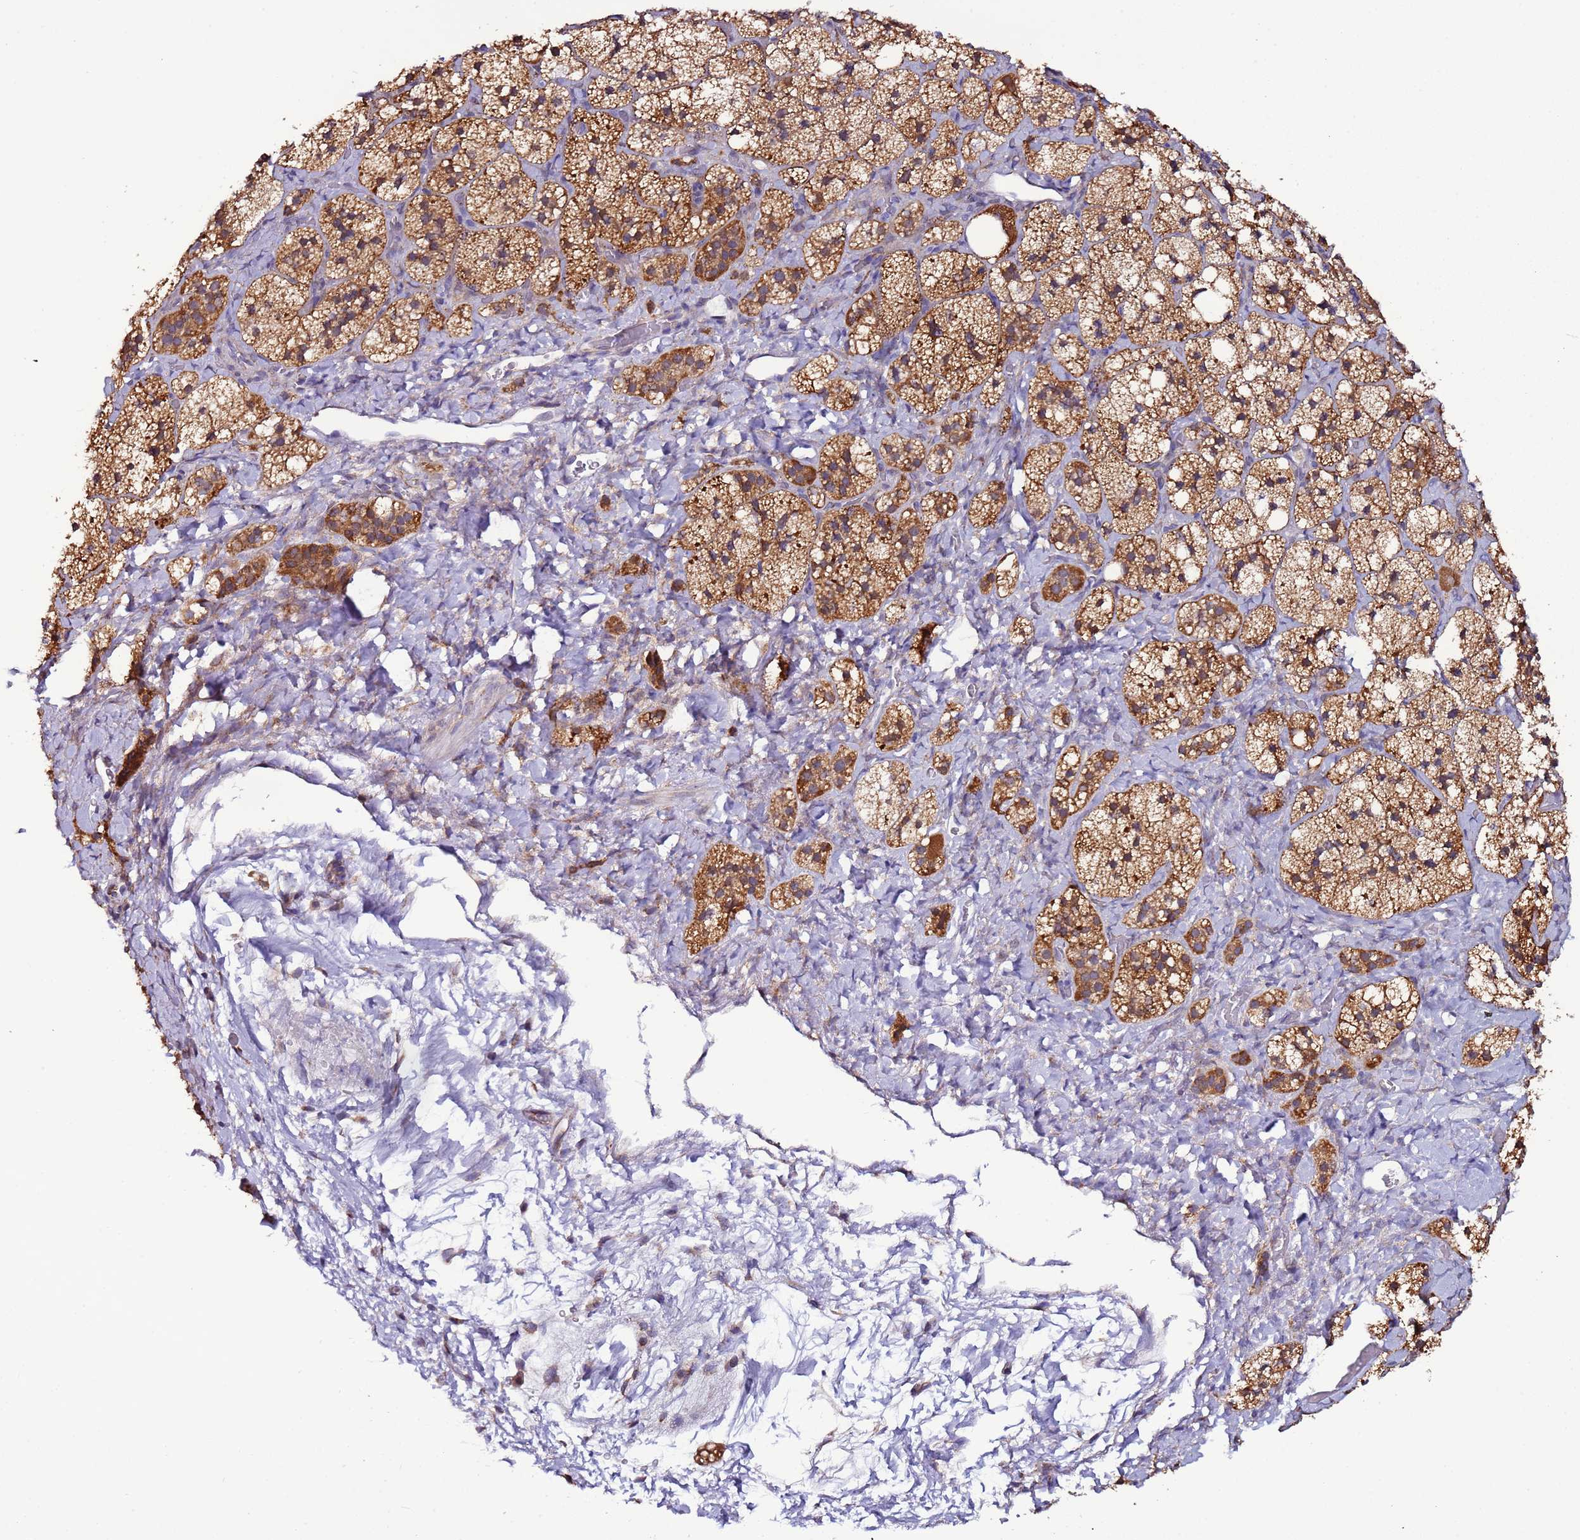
{"staining": {"intensity": "moderate", "quantity": ">75%", "location": "cytoplasmic/membranous"}, "tissue": "adrenal gland", "cell_type": "Glandular cells", "image_type": "normal", "snomed": [{"axis": "morphology", "description": "Normal tissue, NOS"}, {"axis": "topography", "description": "Adrenal gland"}], "caption": "An image of human adrenal gland stained for a protein displays moderate cytoplasmic/membranous brown staining in glandular cells.", "gene": "AHI1", "patient": {"sex": "male", "age": 61}}